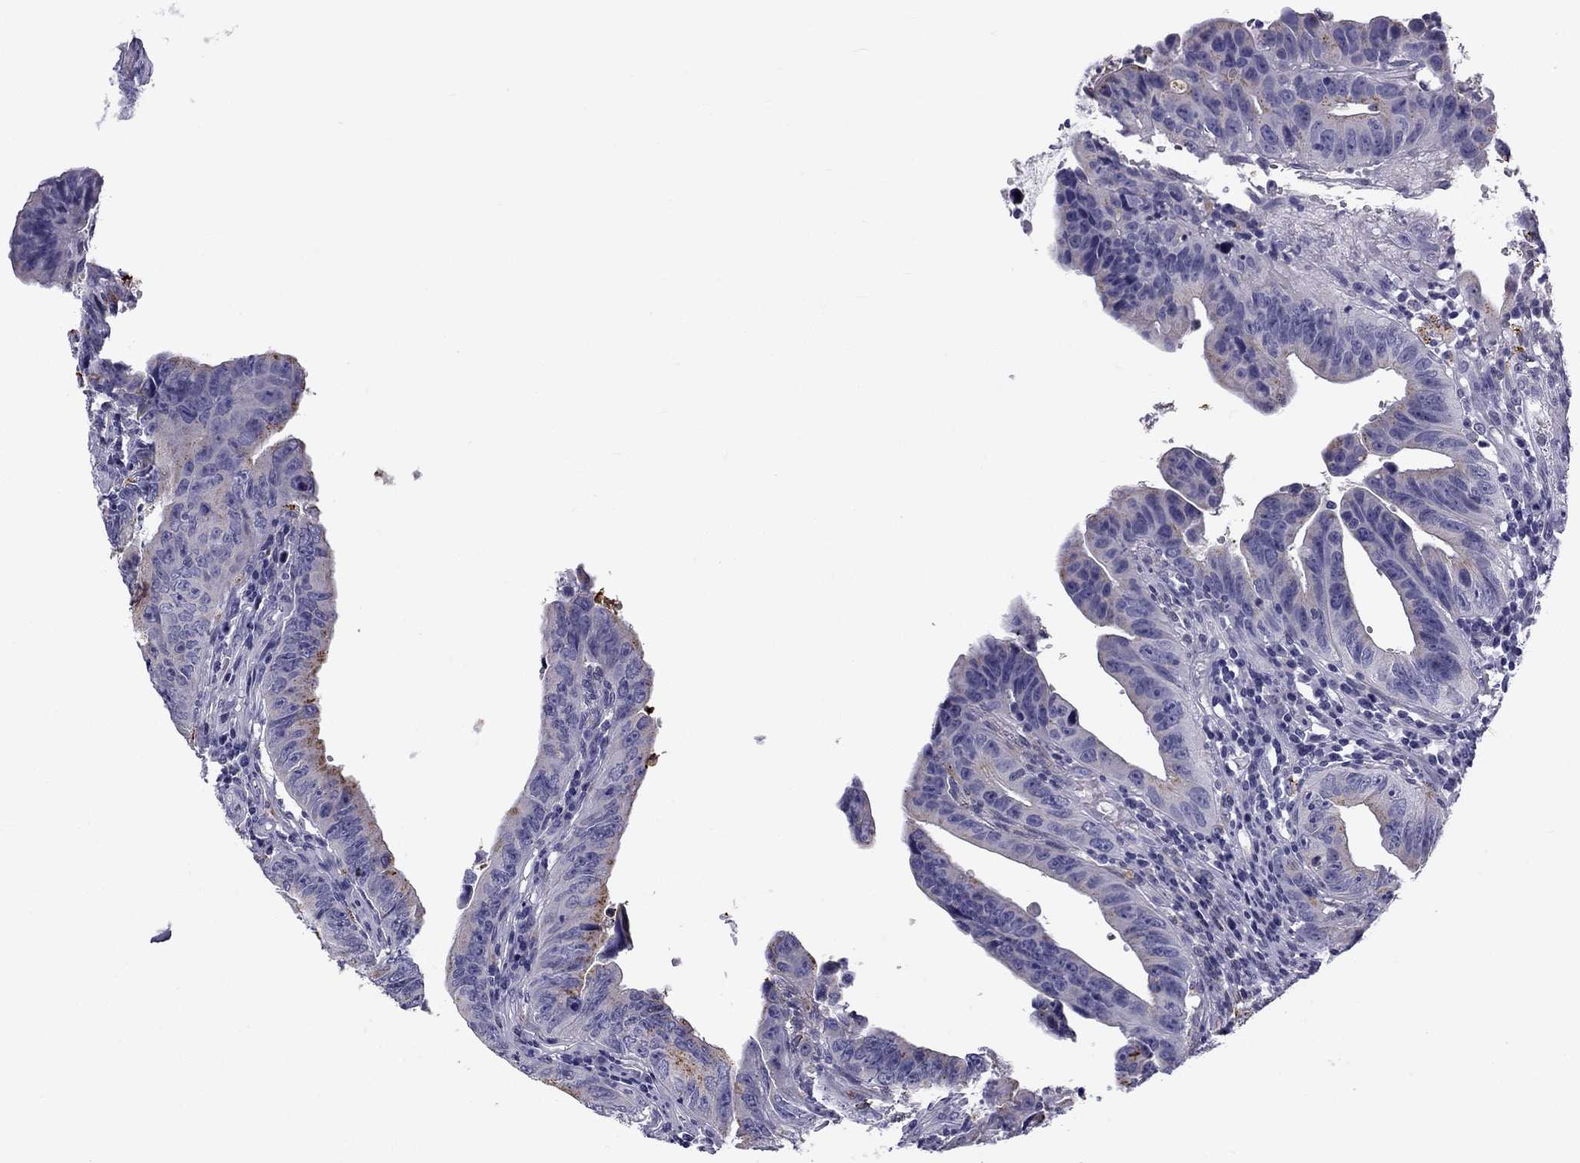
{"staining": {"intensity": "weak", "quantity": "<25%", "location": "cytoplasmic/membranous"}, "tissue": "colorectal cancer", "cell_type": "Tumor cells", "image_type": "cancer", "snomed": [{"axis": "morphology", "description": "Adenocarcinoma, NOS"}, {"axis": "topography", "description": "Colon"}], "caption": "Protein analysis of colorectal cancer (adenocarcinoma) reveals no significant positivity in tumor cells. (DAB immunohistochemistry (IHC), high magnification).", "gene": "CLPSL2", "patient": {"sex": "female", "age": 87}}